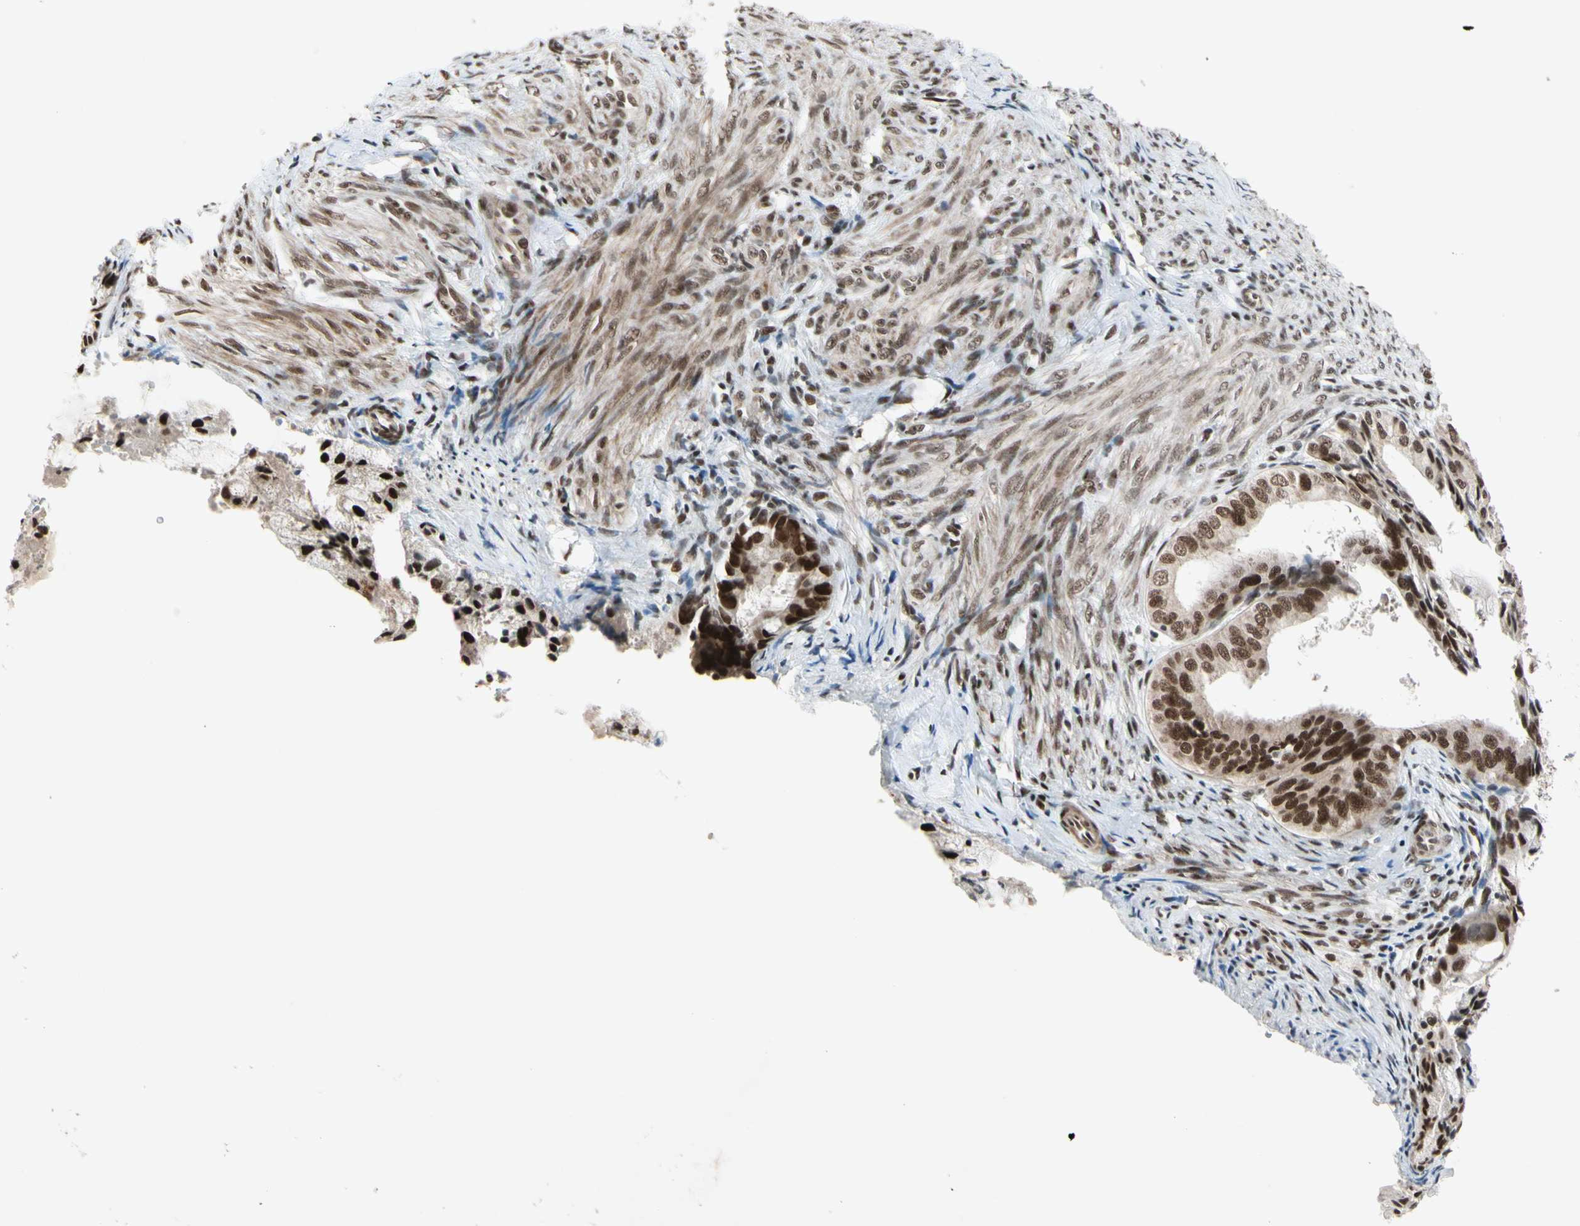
{"staining": {"intensity": "strong", "quantity": ">75%", "location": "nuclear"}, "tissue": "endometrial cancer", "cell_type": "Tumor cells", "image_type": "cancer", "snomed": [{"axis": "morphology", "description": "Adenocarcinoma, NOS"}, {"axis": "topography", "description": "Endometrium"}], "caption": "Endometrial cancer stained with a brown dye exhibits strong nuclear positive expression in approximately >75% of tumor cells.", "gene": "CHAMP1", "patient": {"sex": "female", "age": 86}}